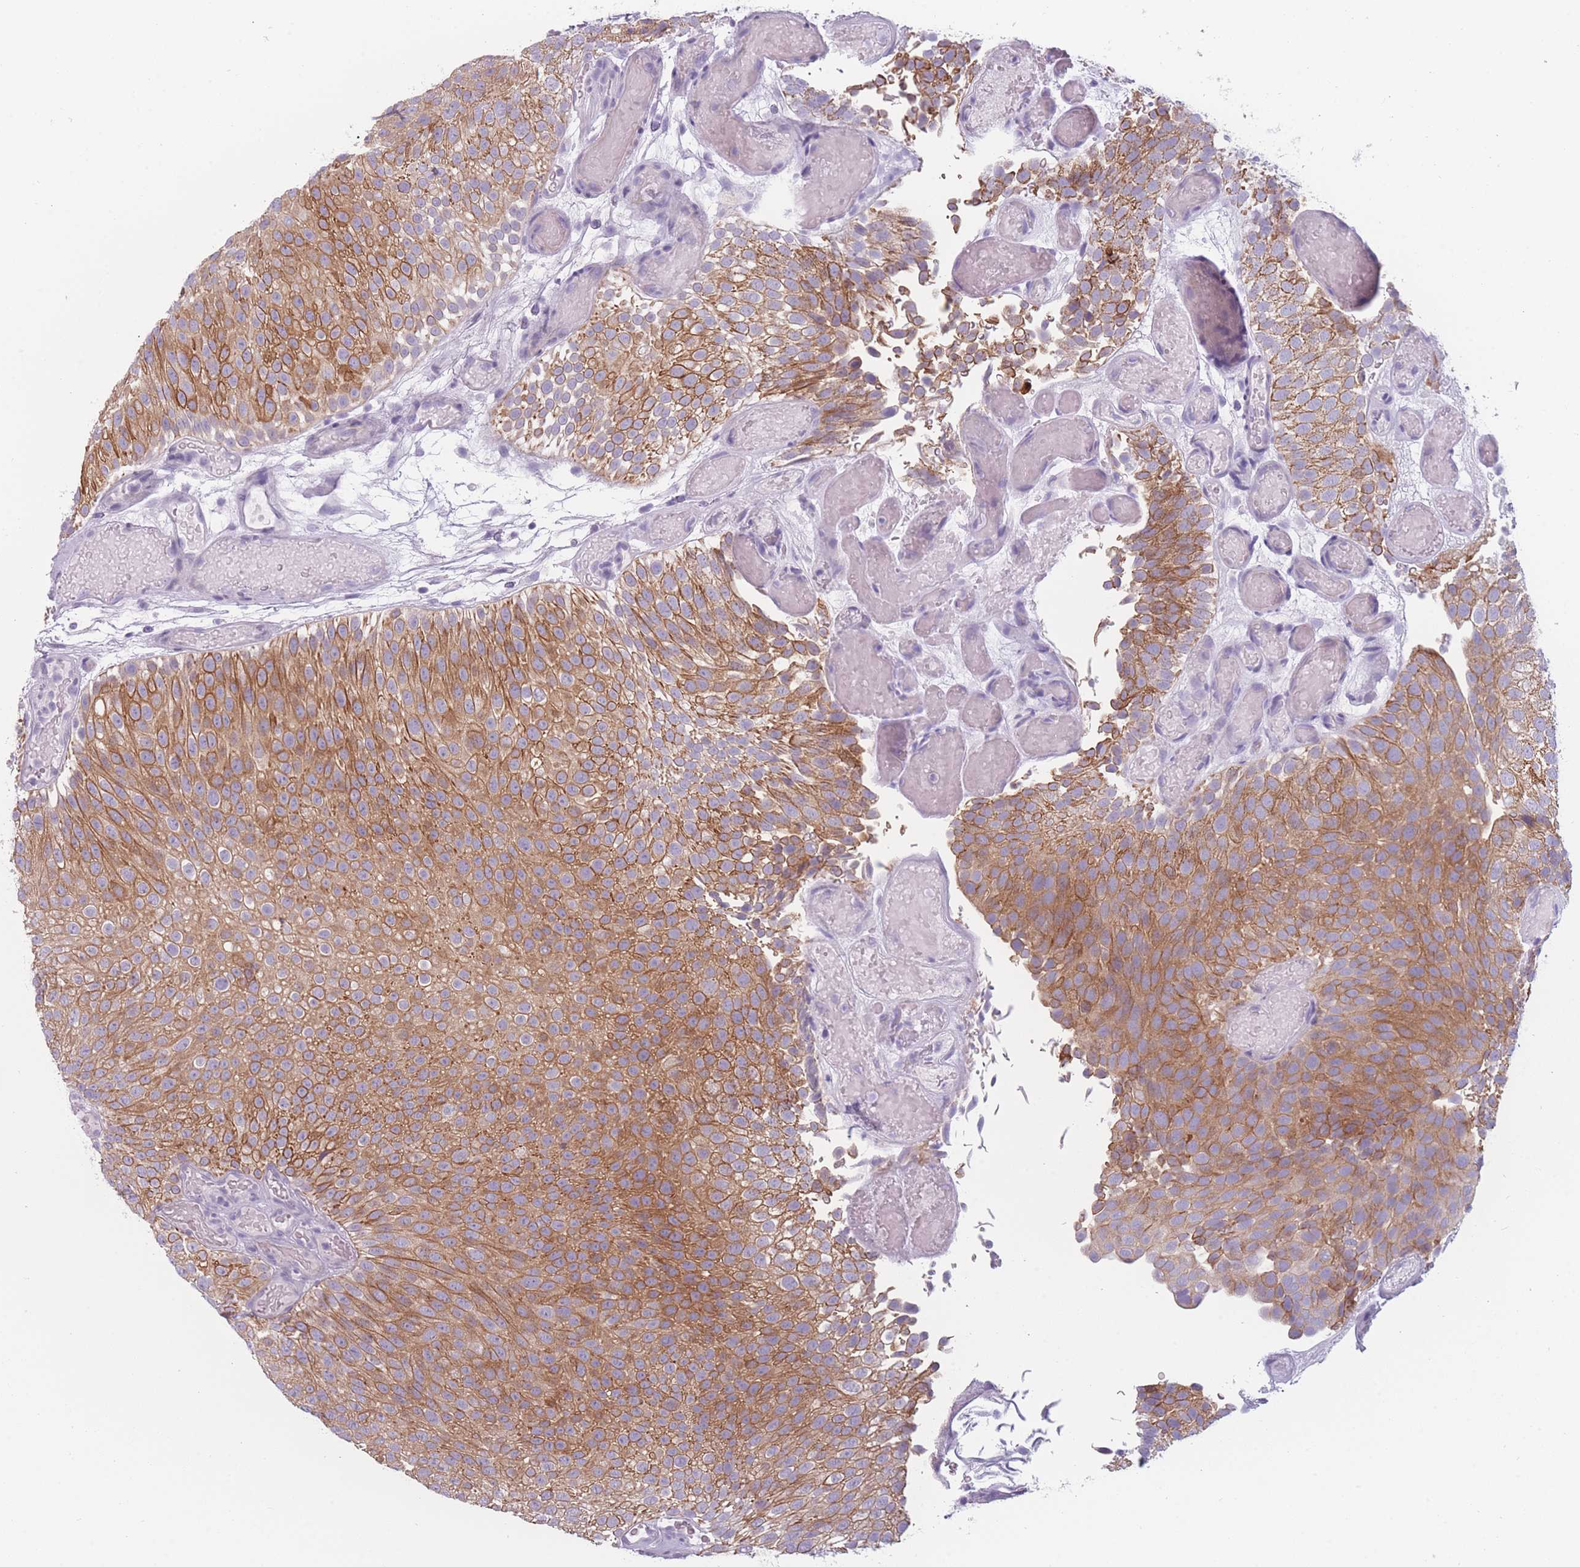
{"staining": {"intensity": "moderate", "quantity": "25%-75%", "location": "cytoplasmic/membranous"}, "tissue": "urothelial cancer", "cell_type": "Tumor cells", "image_type": "cancer", "snomed": [{"axis": "morphology", "description": "Urothelial carcinoma, Low grade"}, {"axis": "topography", "description": "Urinary bladder"}], "caption": "Tumor cells show medium levels of moderate cytoplasmic/membranous expression in approximately 25%-75% of cells in human urothelial cancer.", "gene": "PPFIA3", "patient": {"sex": "male", "age": 78}}